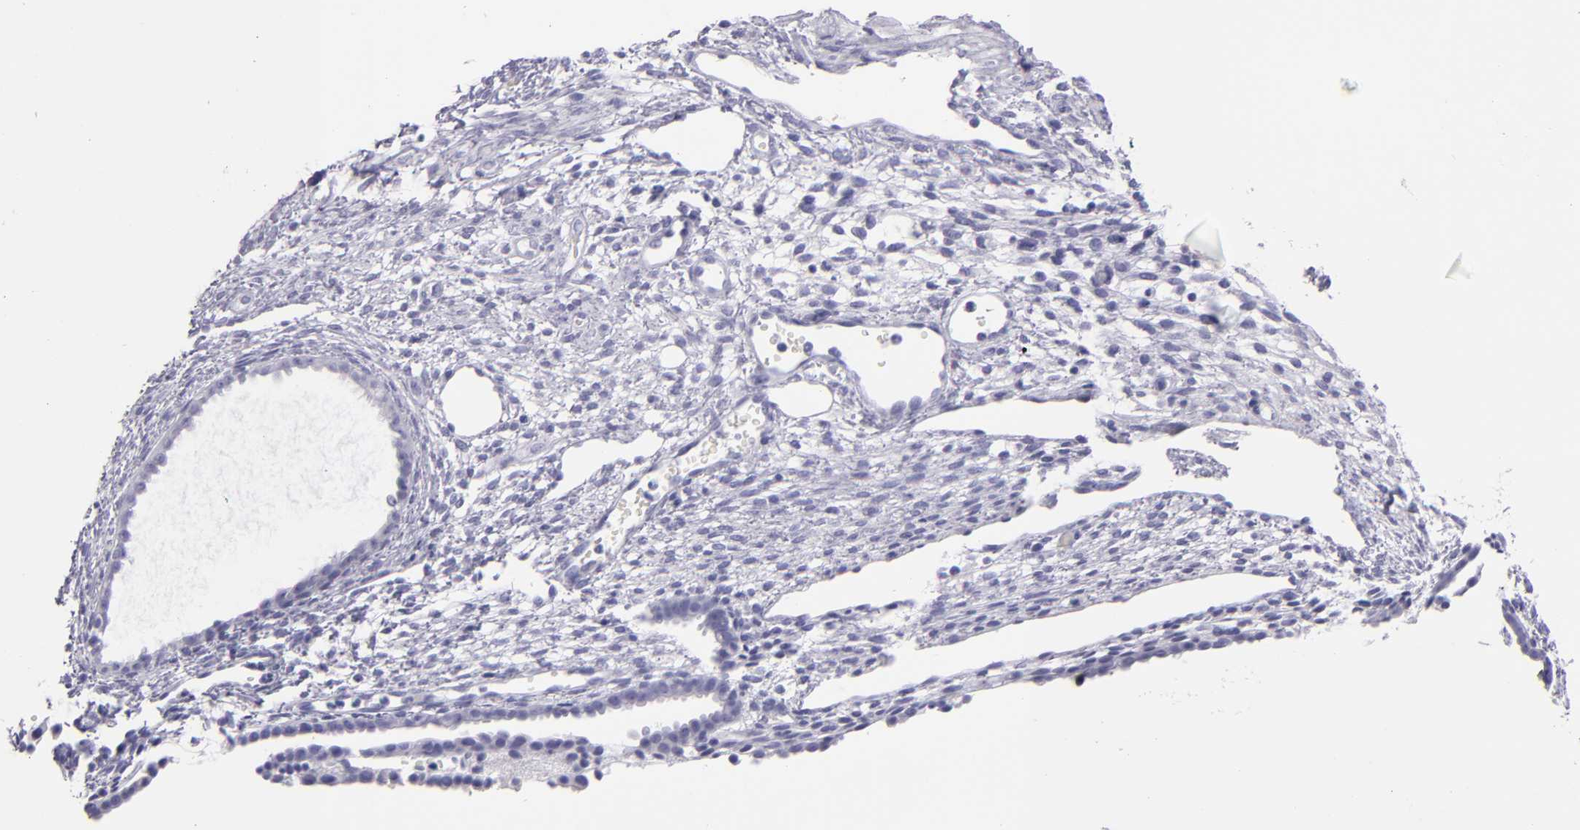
{"staining": {"intensity": "negative", "quantity": "none", "location": "none"}, "tissue": "endometrium", "cell_type": "Cells in endometrial stroma", "image_type": "normal", "snomed": [{"axis": "morphology", "description": "Normal tissue, NOS"}, {"axis": "topography", "description": "Endometrium"}], "caption": "A high-resolution micrograph shows immunohistochemistry staining of normal endometrium, which demonstrates no significant staining in cells in endometrial stroma.", "gene": "CR2", "patient": {"sex": "female", "age": 72}}